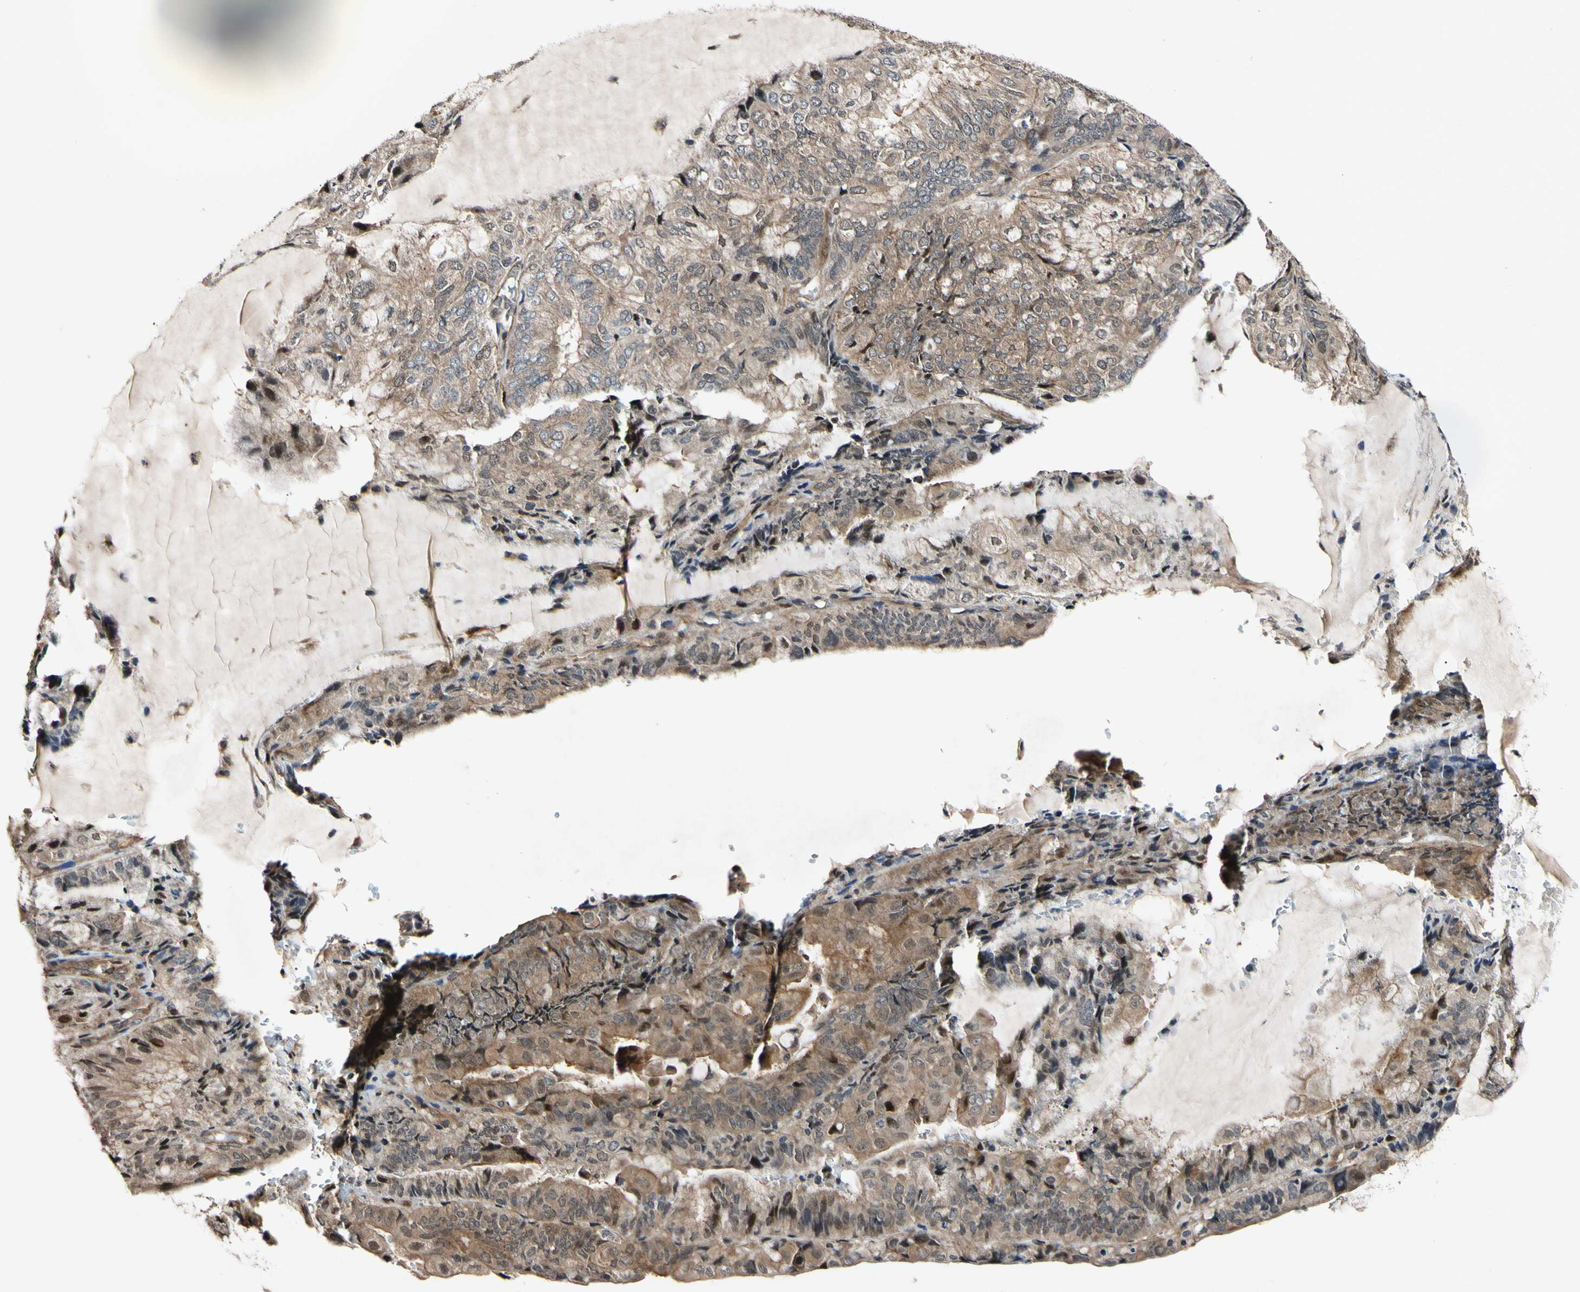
{"staining": {"intensity": "moderate", "quantity": ">75%", "location": "cytoplasmic/membranous"}, "tissue": "endometrial cancer", "cell_type": "Tumor cells", "image_type": "cancer", "snomed": [{"axis": "morphology", "description": "Adenocarcinoma, NOS"}, {"axis": "topography", "description": "Endometrium"}], "caption": "A brown stain highlights moderate cytoplasmic/membranous expression of a protein in human adenocarcinoma (endometrial) tumor cells.", "gene": "CSNK1E", "patient": {"sex": "female", "age": 81}}